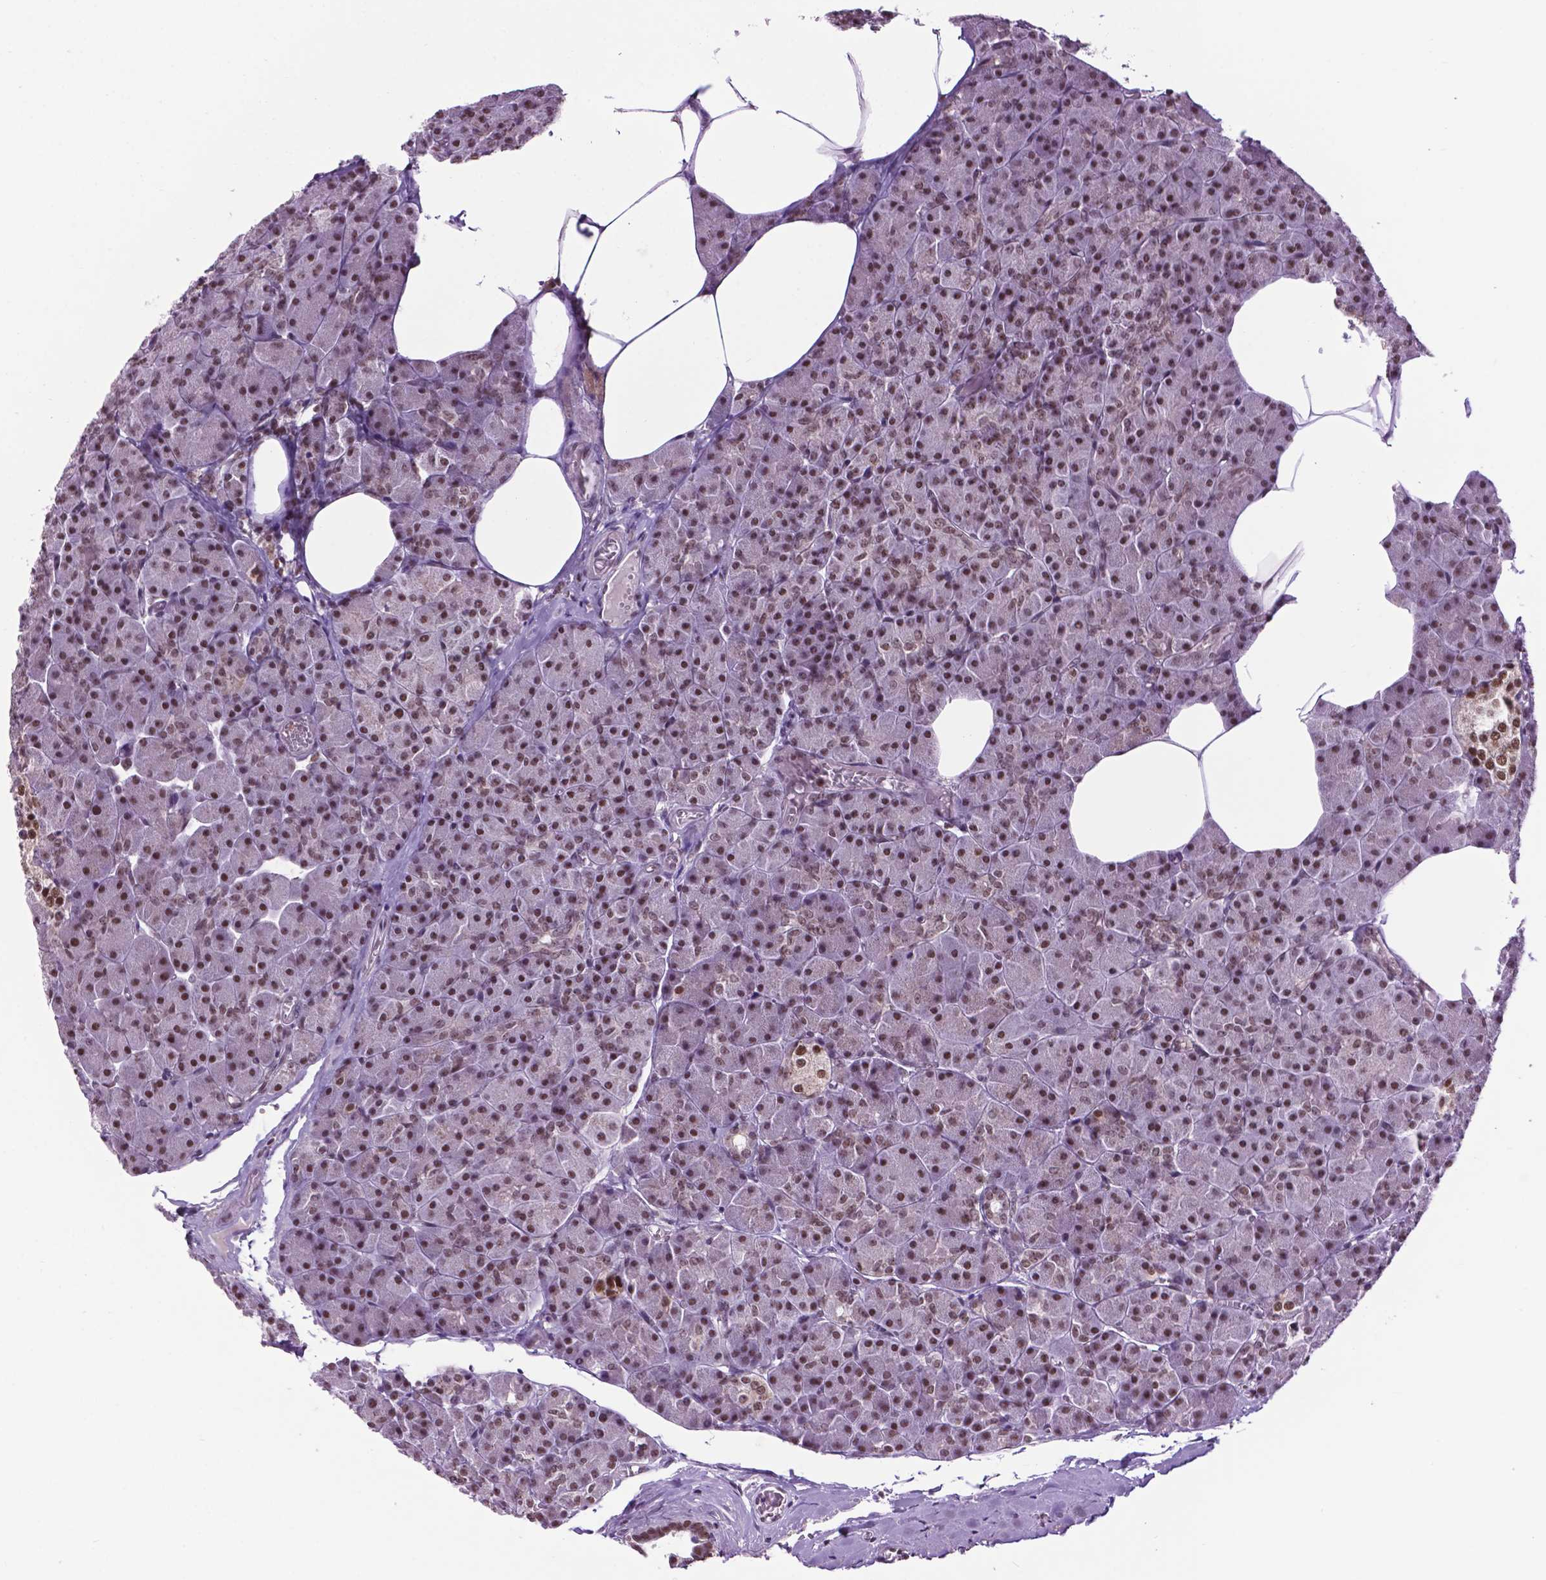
{"staining": {"intensity": "moderate", "quantity": "25%-75%", "location": "nuclear"}, "tissue": "pancreas", "cell_type": "Exocrine glandular cells", "image_type": "normal", "snomed": [{"axis": "morphology", "description": "Normal tissue, NOS"}, {"axis": "topography", "description": "Pancreas"}], "caption": "Protein analysis of normal pancreas exhibits moderate nuclear expression in approximately 25%-75% of exocrine glandular cells.", "gene": "EAF1", "patient": {"sex": "female", "age": 45}}